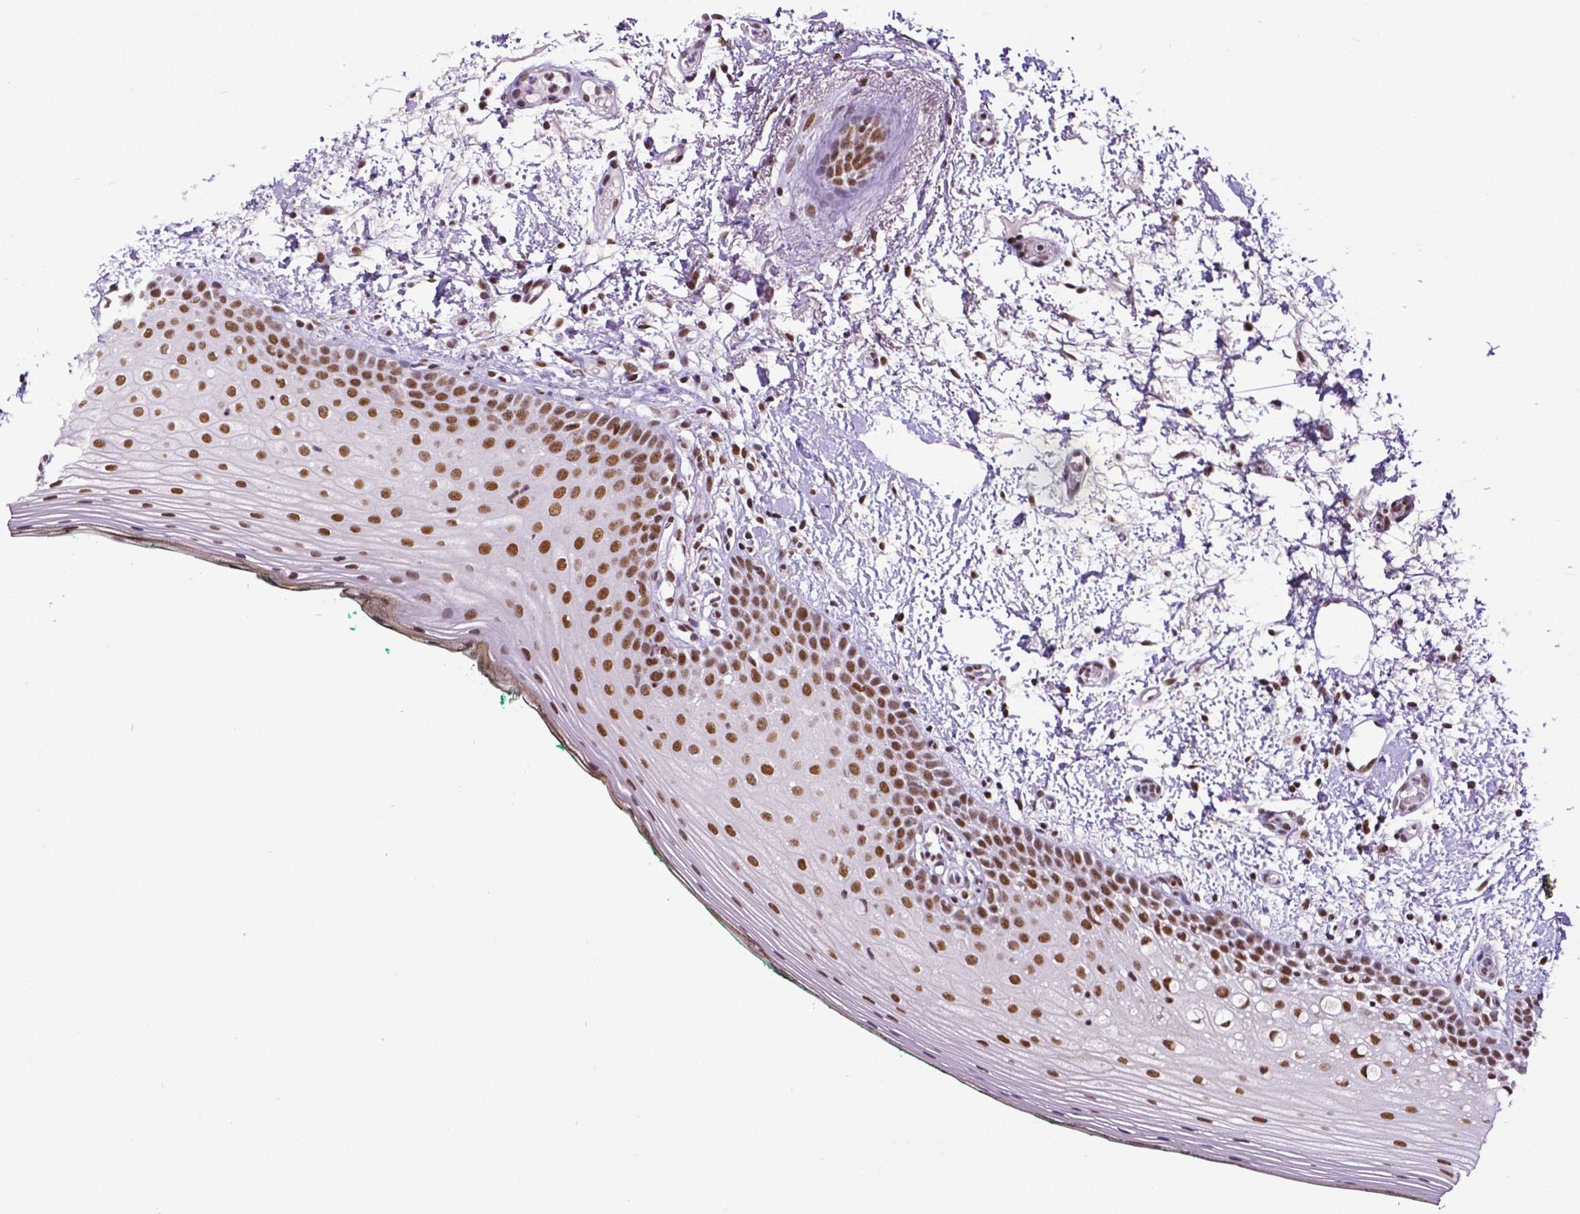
{"staining": {"intensity": "moderate", "quantity": ">75%", "location": "nuclear"}, "tissue": "oral mucosa", "cell_type": "Squamous epithelial cells", "image_type": "normal", "snomed": [{"axis": "morphology", "description": "Normal tissue, NOS"}, {"axis": "topography", "description": "Oral tissue"}], "caption": "Immunohistochemical staining of benign oral mucosa shows moderate nuclear protein staining in approximately >75% of squamous epithelial cells. The protein of interest is stained brown, and the nuclei are stained in blue (DAB (3,3'-diaminobenzidine) IHC with brightfield microscopy, high magnification).", "gene": "REST", "patient": {"sex": "female", "age": 83}}